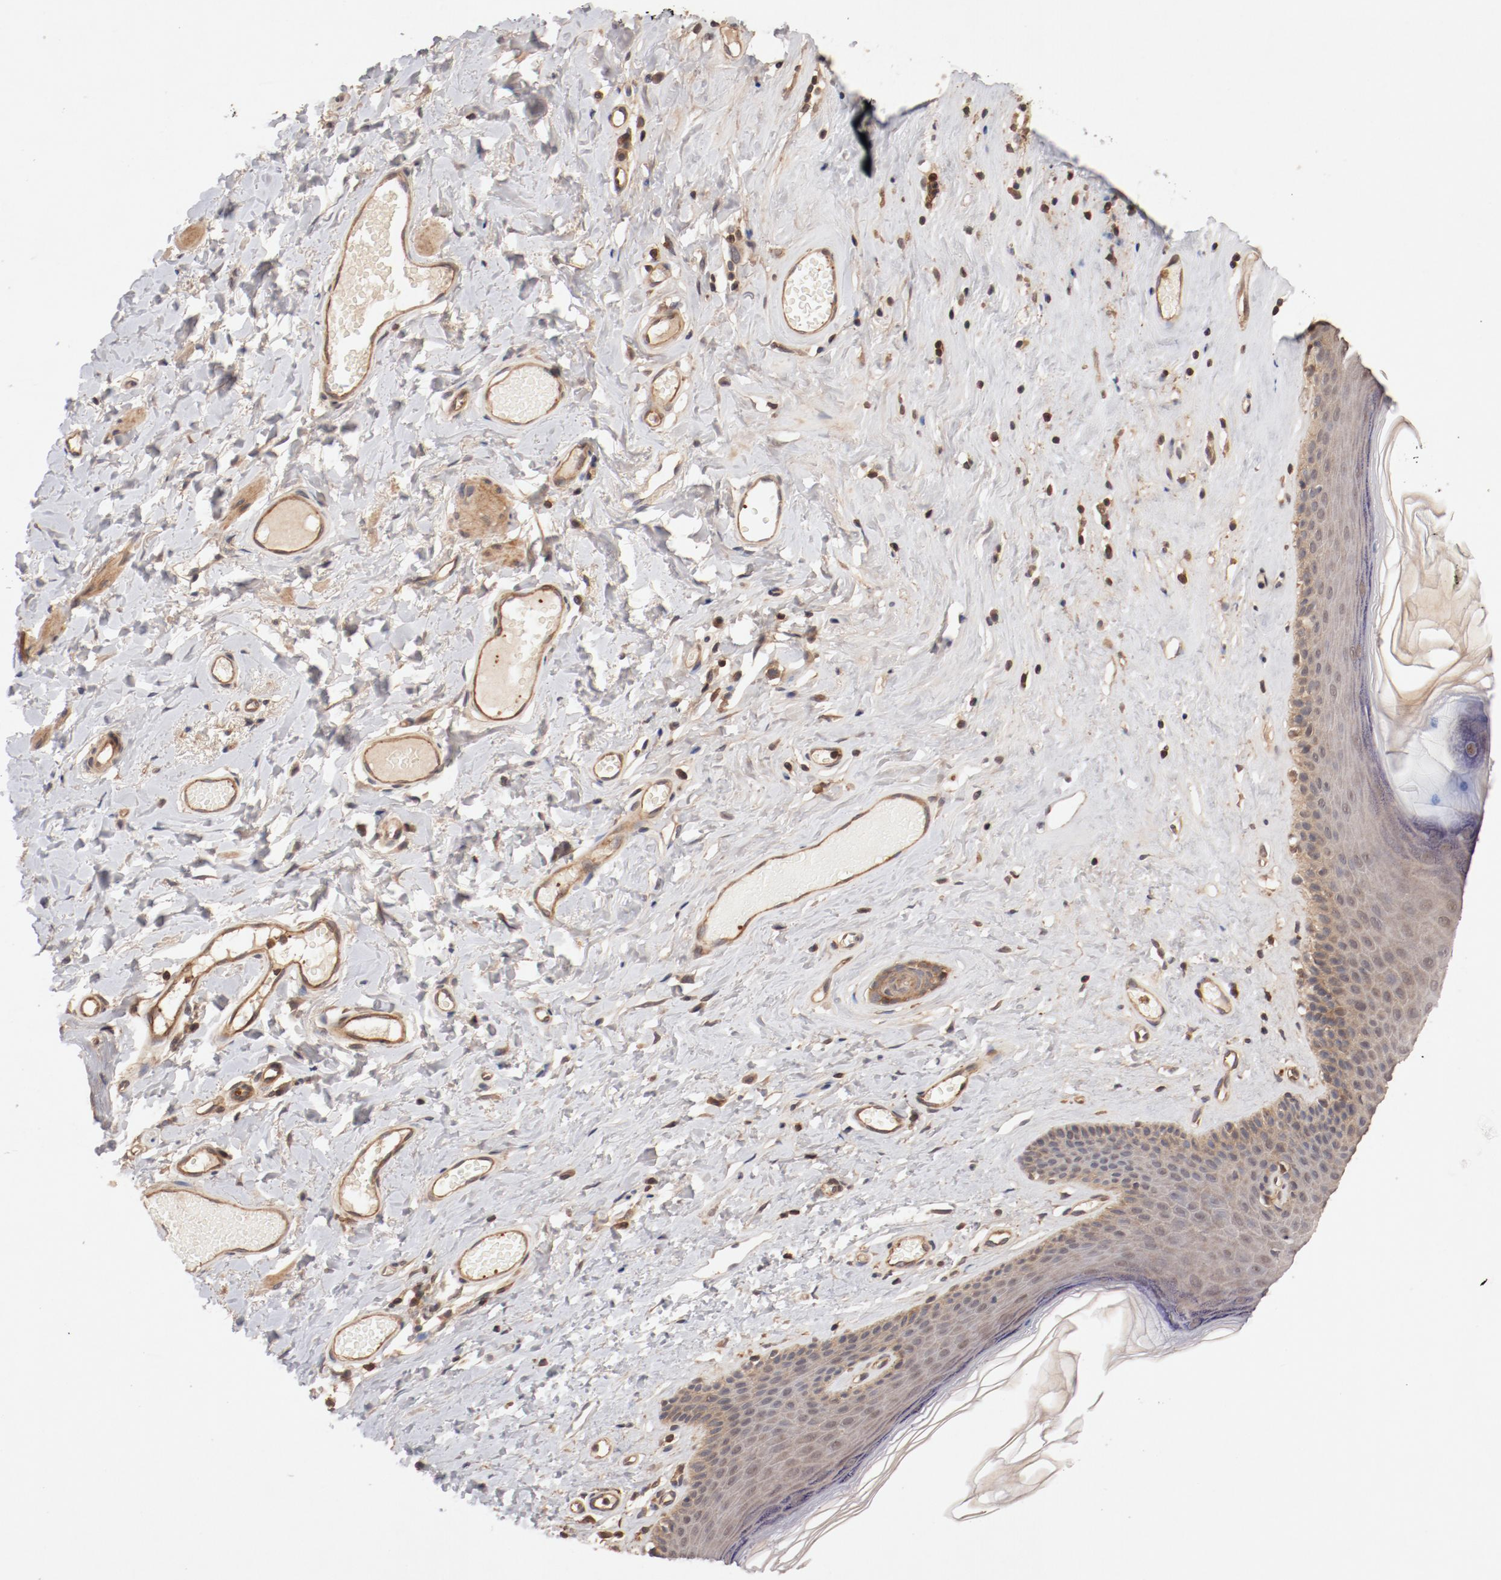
{"staining": {"intensity": "moderate", "quantity": ">75%", "location": "cytoplasmic/membranous,nuclear"}, "tissue": "skin", "cell_type": "Epidermal cells", "image_type": "normal", "snomed": [{"axis": "morphology", "description": "Normal tissue, NOS"}, {"axis": "morphology", "description": "Inflammation, NOS"}, {"axis": "topography", "description": "Vulva"}], "caption": "This photomicrograph reveals immunohistochemistry (IHC) staining of benign skin, with medium moderate cytoplasmic/membranous,nuclear staining in approximately >75% of epidermal cells.", "gene": "GUF1", "patient": {"sex": "female", "age": 84}}